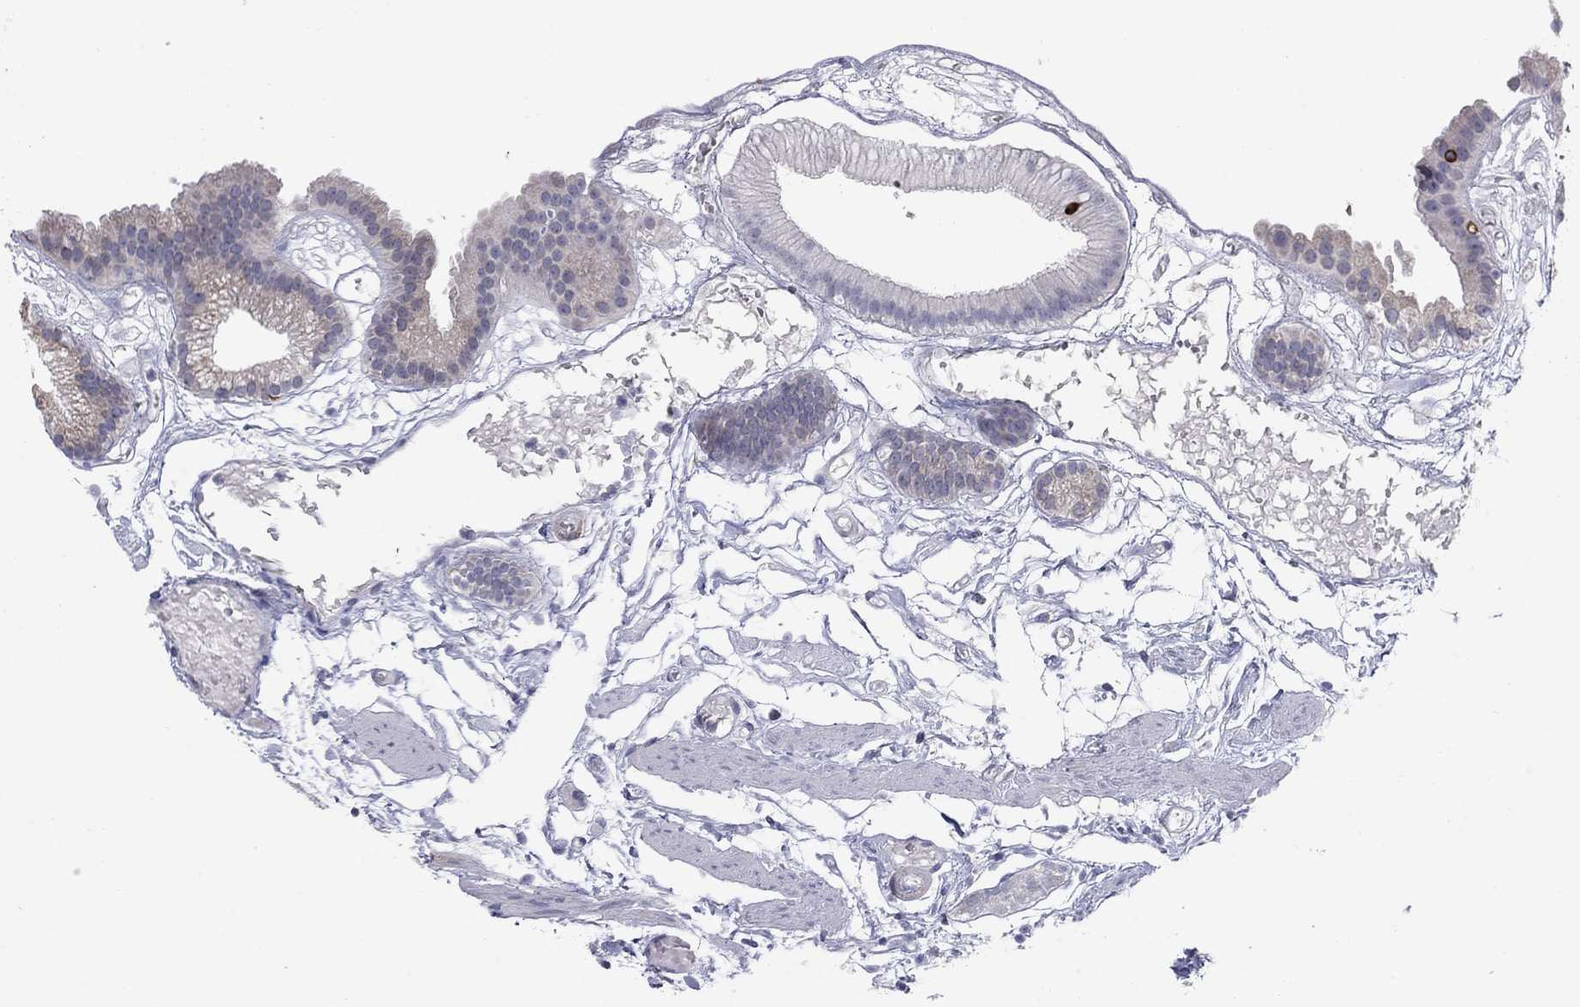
{"staining": {"intensity": "negative", "quantity": "none", "location": "none"}, "tissue": "gallbladder", "cell_type": "Glandular cells", "image_type": "normal", "snomed": [{"axis": "morphology", "description": "Normal tissue, NOS"}, {"axis": "topography", "description": "Gallbladder"}], "caption": "This is an immunohistochemistry image of normal gallbladder. There is no expression in glandular cells.", "gene": "NTRK2", "patient": {"sex": "female", "age": 45}}